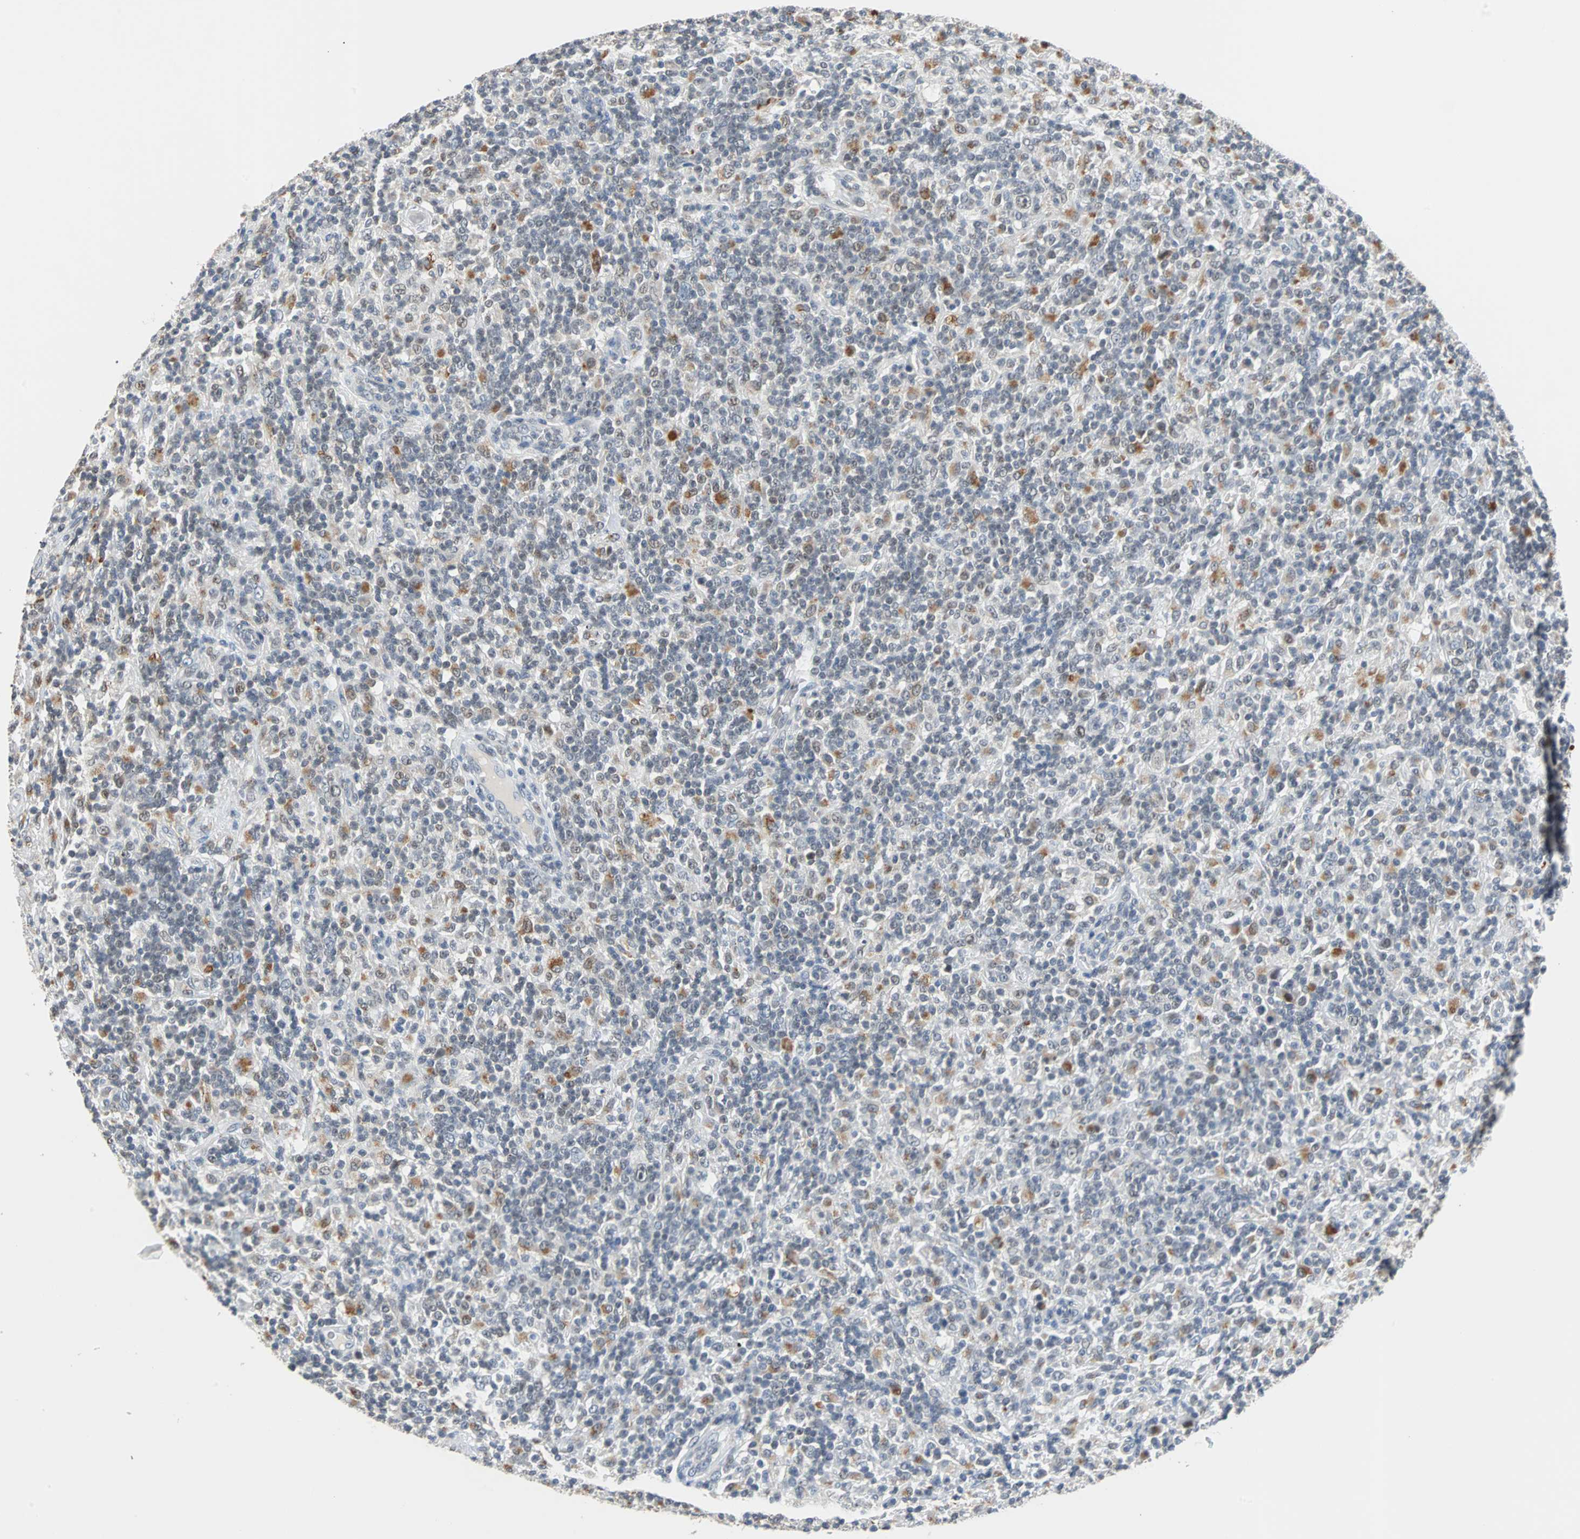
{"staining": {"intensity": "moderate", "quantity": "<25%", "location": "cytoplasmic/membranous"}, "tissue": "lymphoma", "cell_type": "Tumor cells", "image_type": "cancer", "snomed": [{"axis": "morphology", "description": "Hodgkin's disease, NOS"}, {"axis": "topography", "description": "Lymph node"}], "caption": "Brown immunohistochemical staining in lymphoma demonstrates moderate cytoplasmic/membranous expression in approximately <25% of tumor cells.", "gene": "HLX", "patient": {"sex": "male", "age": 70}}